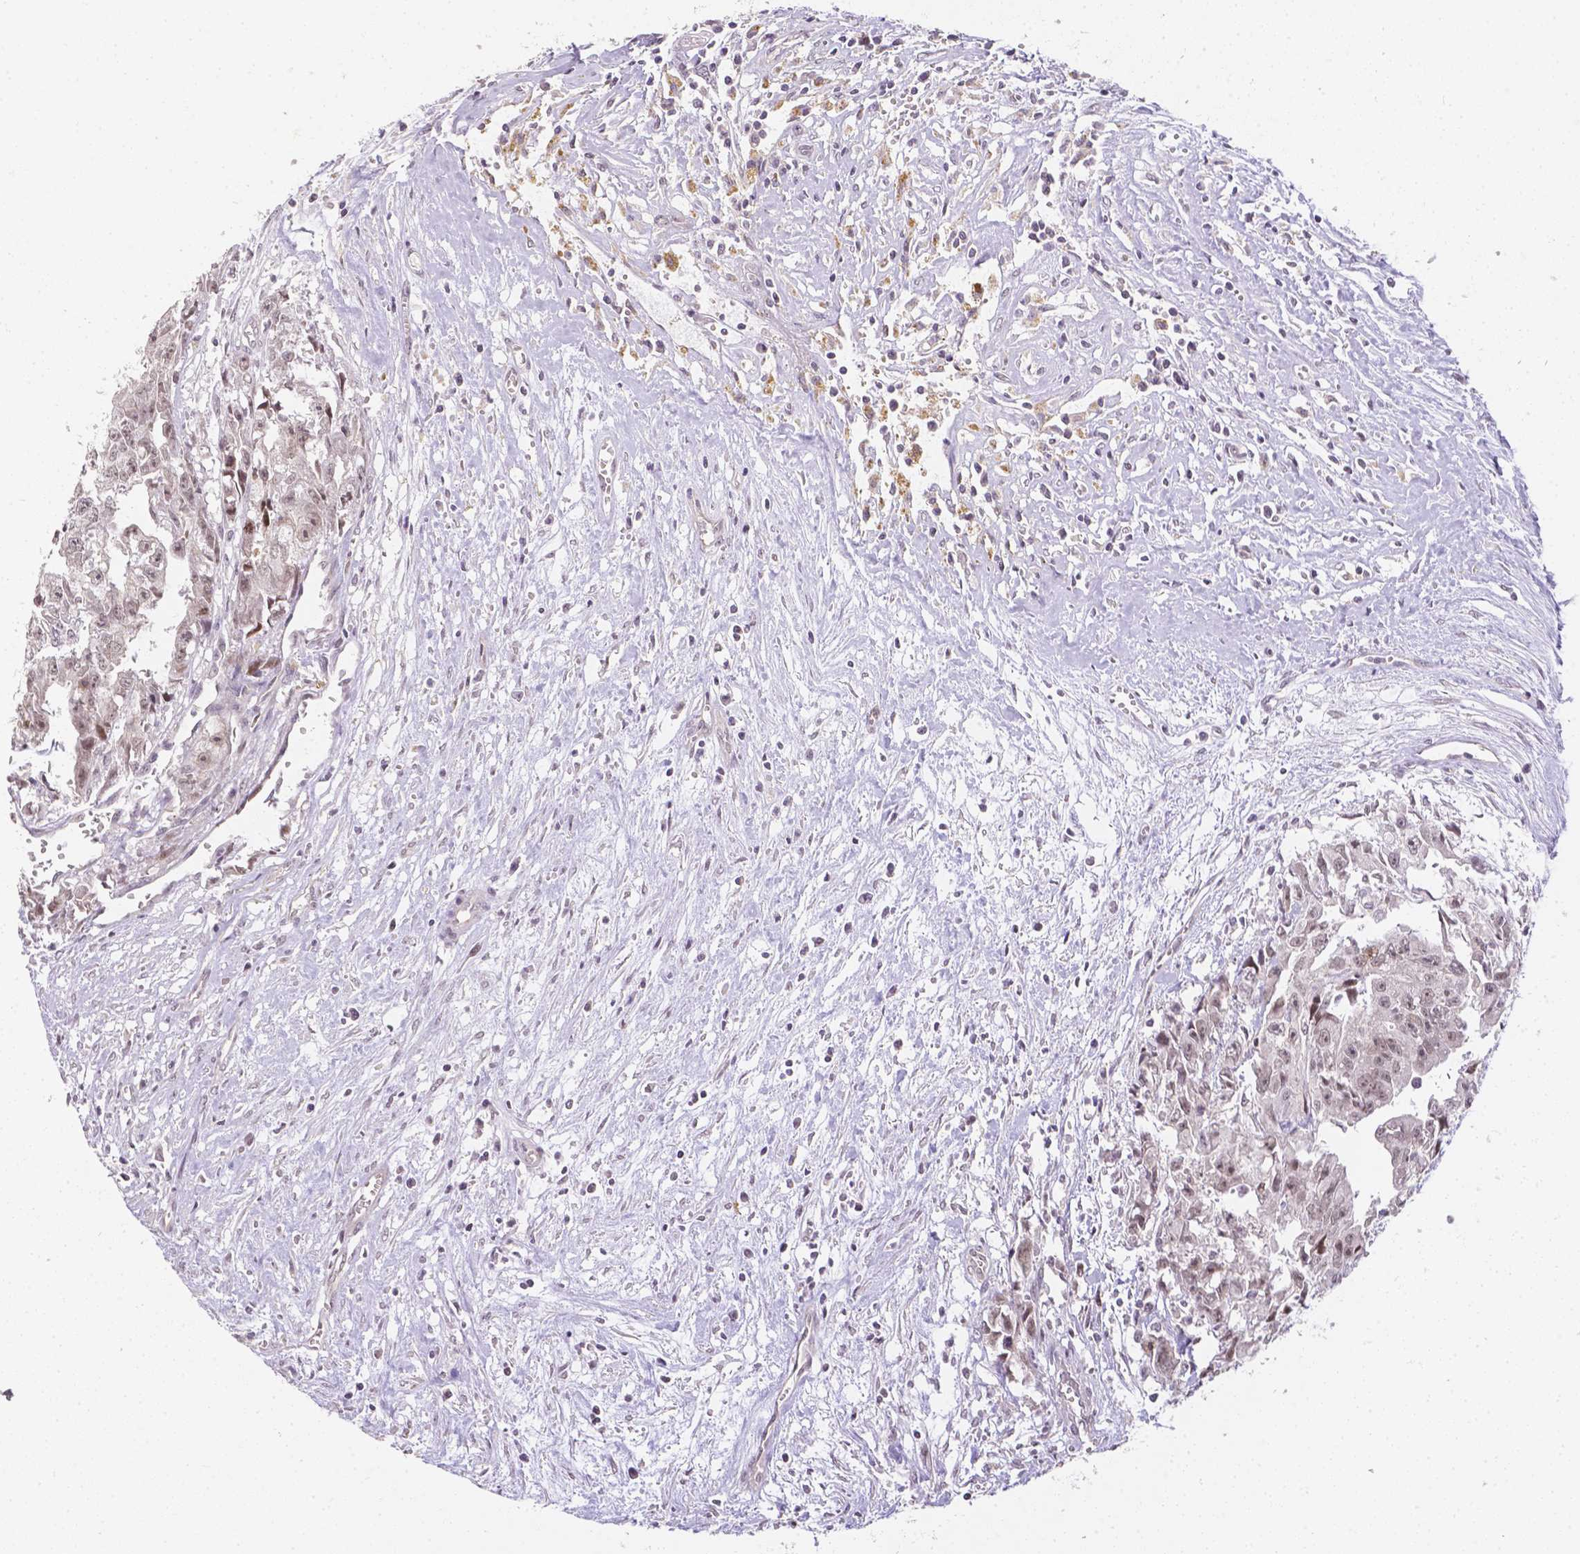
{"staining": {"intensity": "weak", "quantity": "25%-75%", "location": "nuclear"}, "tissue": "testis cancer", "cell_type": "Tumor cells", "image_type": "cancer", "snomed": [{"axis": "morphology", "description": "Carcinoma, Embryonal, NOS"}, {"axis": "morphology", "description": "Teratoma, malignant, NOS"}, {"axis": "topography", "description": "Testis"}], "caption": "Testis malignant teratoma was stained to show a protein in brown. There is low levels of weak nuclear positivity in about 25%-75% of tumor cells.", "gene": "ZNF280B", "patient": {"sex": "male", "age": 24}}